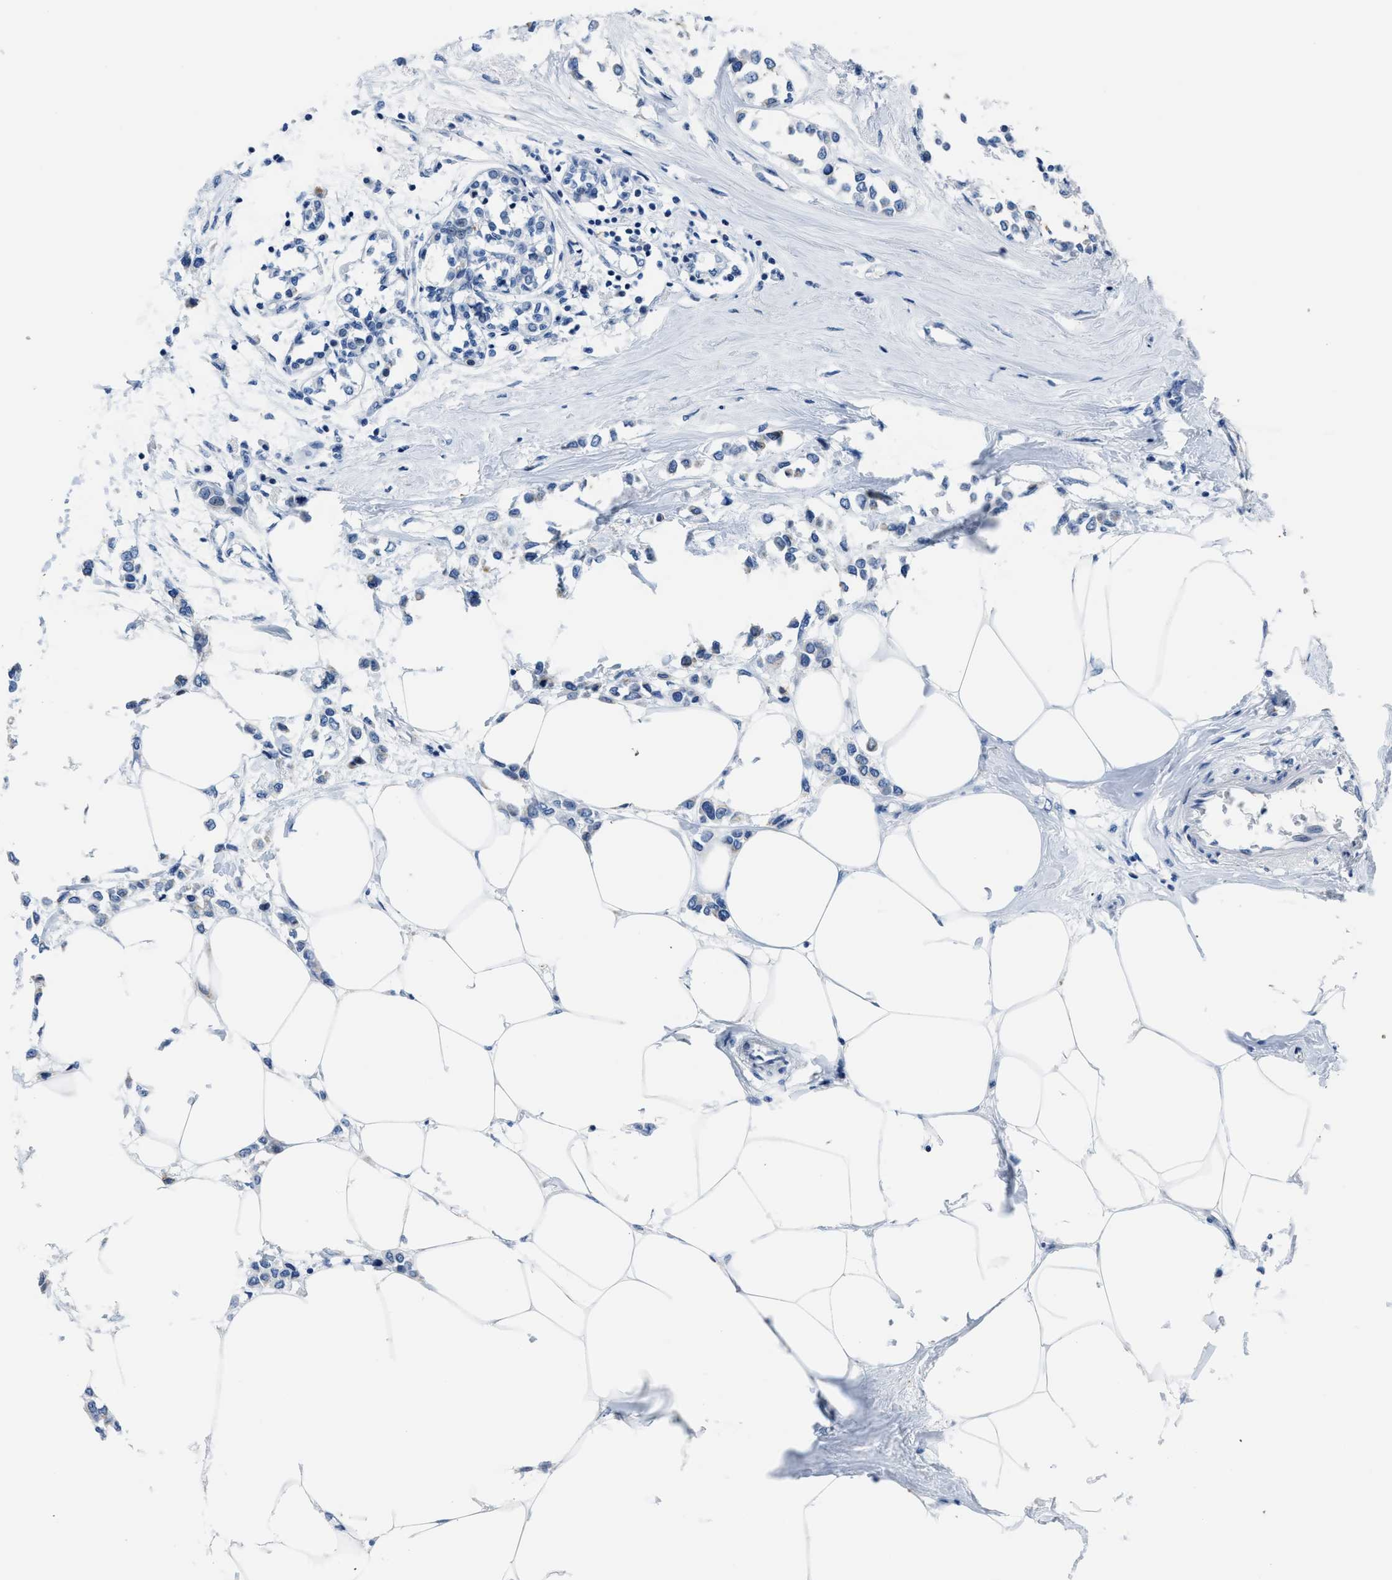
{"staining": {"intensity": "negative", "quantity": "none", "location": "none"}, "tissue": "breast cancer", "cell_type": "Tumor cells", "image_type": "cancer", "snomed": [{"axis": "morphology", "description": "Lobular carcinoma"}, {"axis": "topography", "description": "Breast"}], "caption": "Tumor cells show no significant protein staining in breast cancer (lobular carcinoma).", "gene": "ASZ1", "patient": {"sex": "female", "age": 51}}